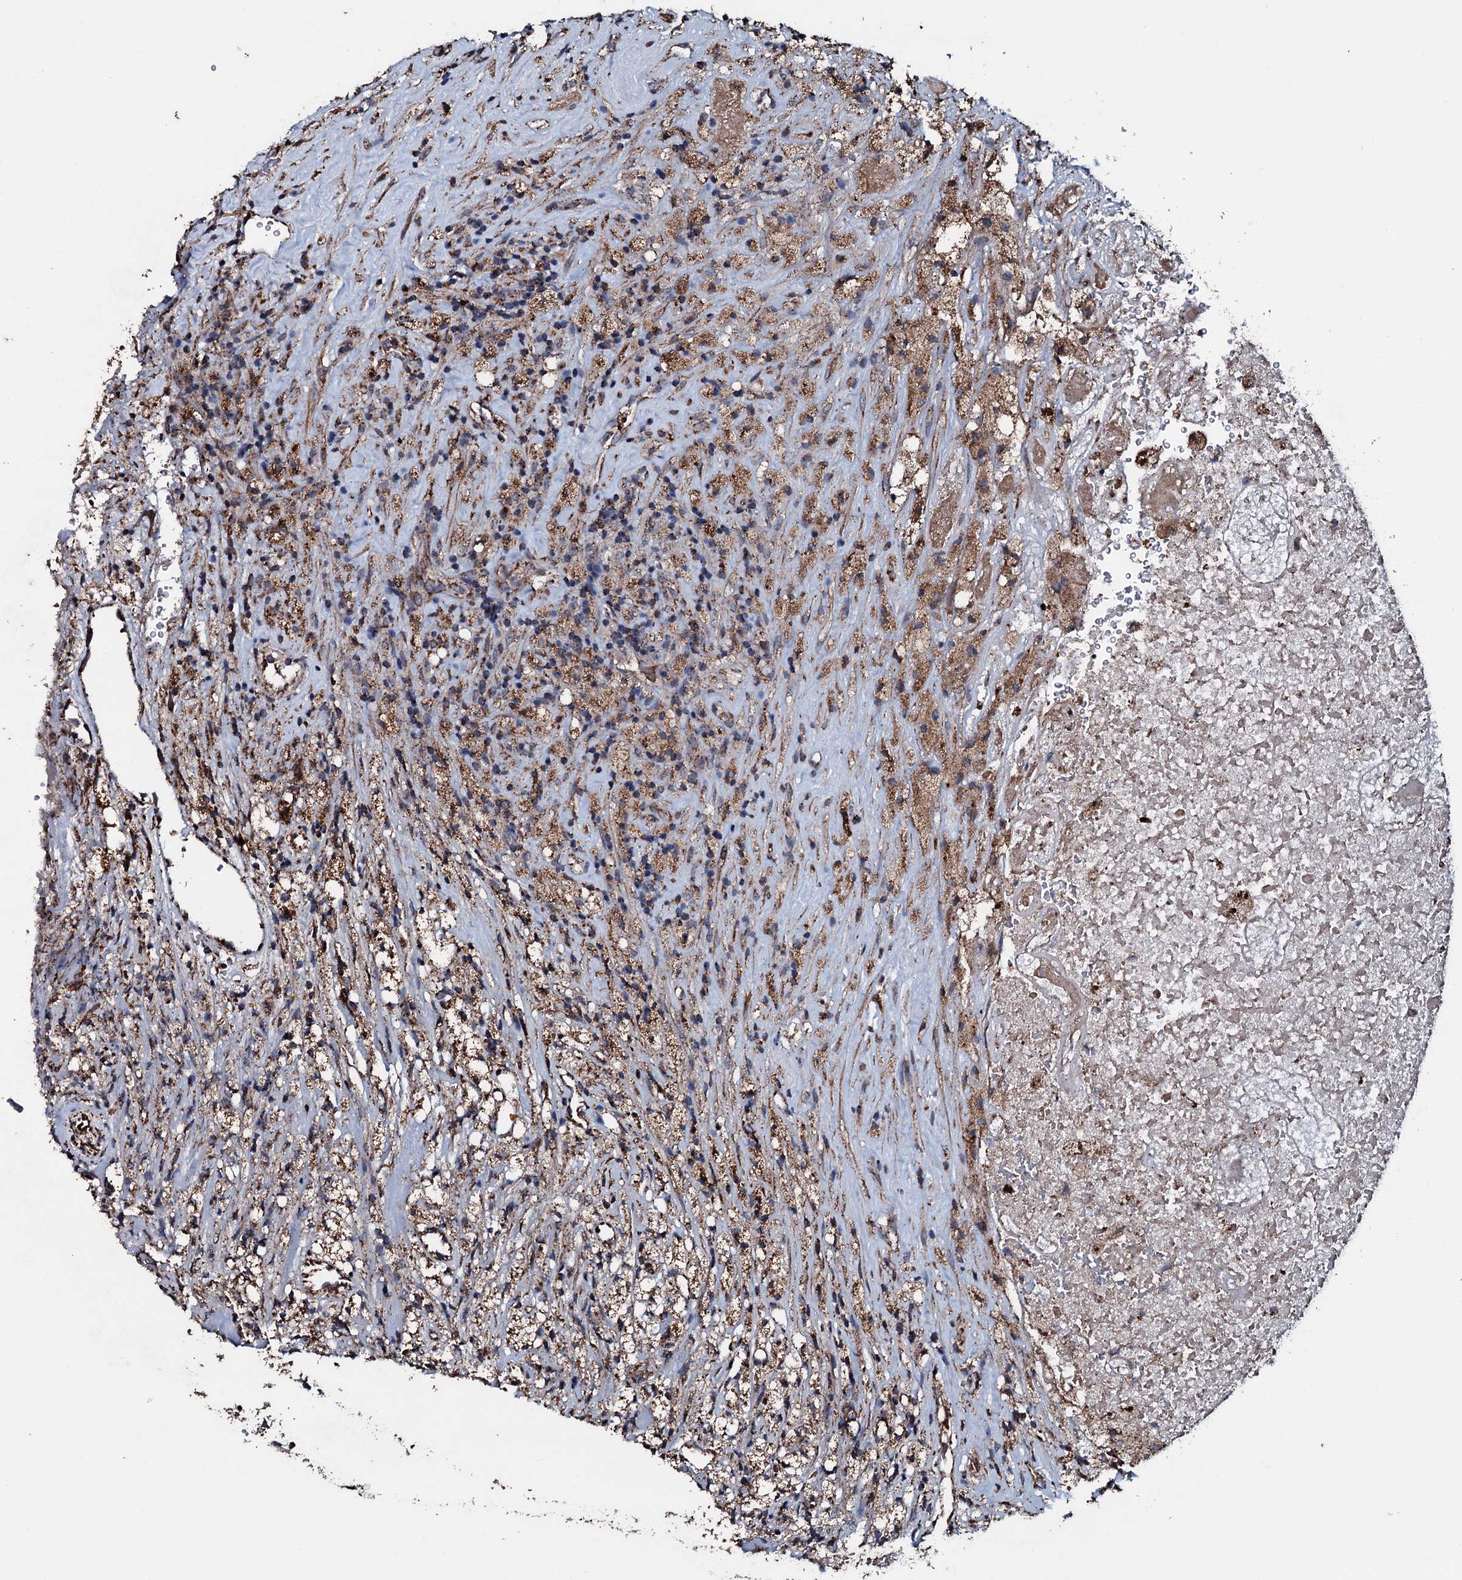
{"staining": {"intensity": "moderate", "quantity": "25%-75%", "location": "cytoplasmic/membranous"}, "tissue": "glioma", "cell_type": "Tumor cells", "image_type": "cancer", "snomed": [{"axis": "morphology", "description": "Glioma, malignant, High grade"}, {"axis": "topography", "description": "Brain"}], "caption": "This photomicrograph exhibits high-grade glioma (malignant) stained with IHC to label a protein in brown. The cytoplasmic/membranous of tumor cells show moderate positivity for the protein. Nuclei are counter-stained blue.", "gene": "DYNC2I2", "patient": {"sex": "male", "age": 69}}